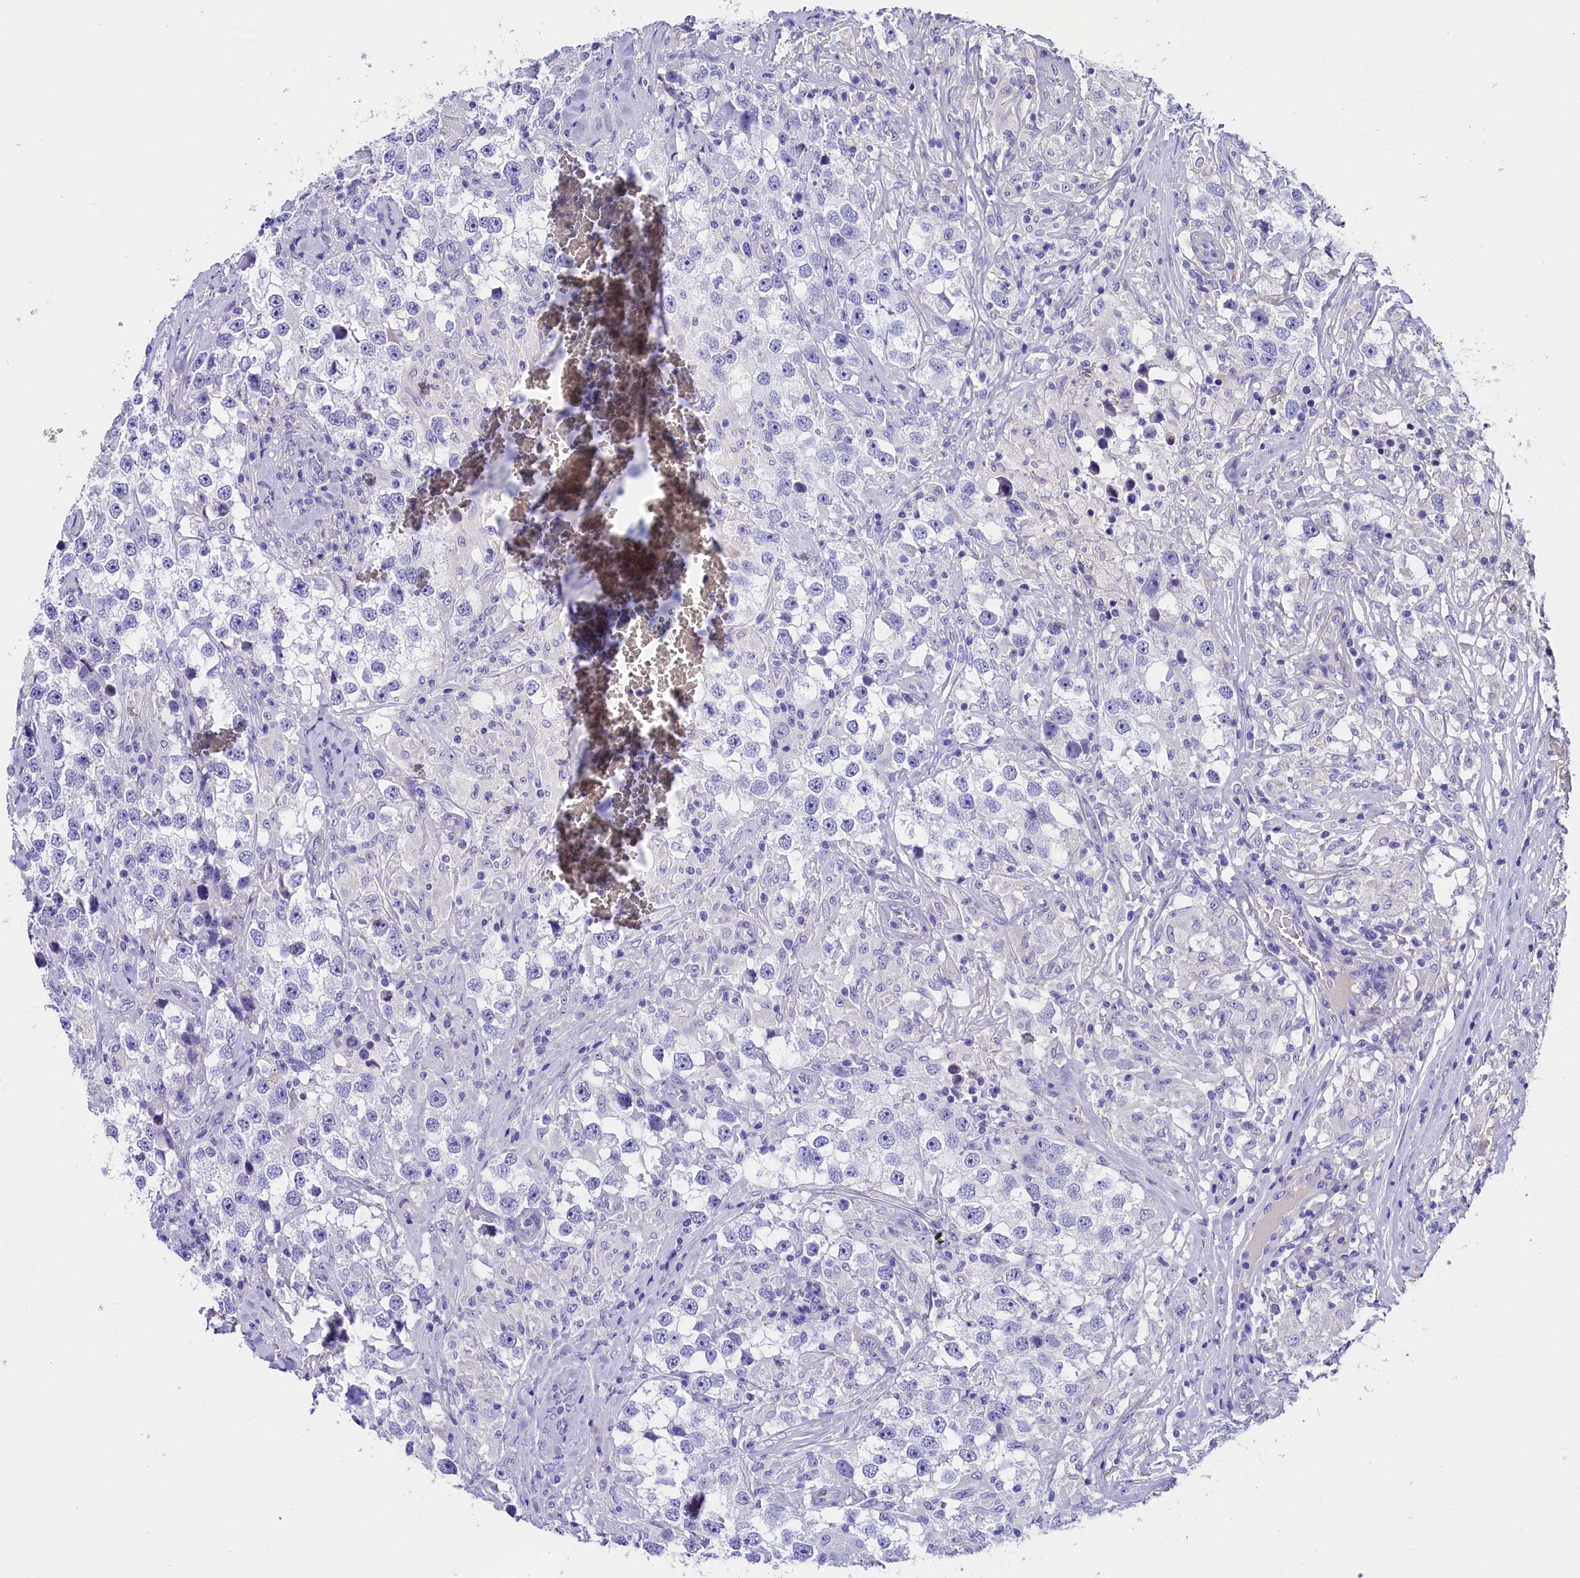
{"staining": {"intensity": "negative", "quantity": "none", "location": "none"}, "tissue": "testis cancer", "cell_type": "Tumor cells", "image_type": "cancer", "snomed": [{"axis": "morphology", "description": "Seminoma, NOS"}, {"axis": "topography", "description": "Testis"}], "caption": "There is no significant staining in tumor cells of testis seminoma.", "gene": "SOD3", "patient": {"sex": "male", "age": 46}}